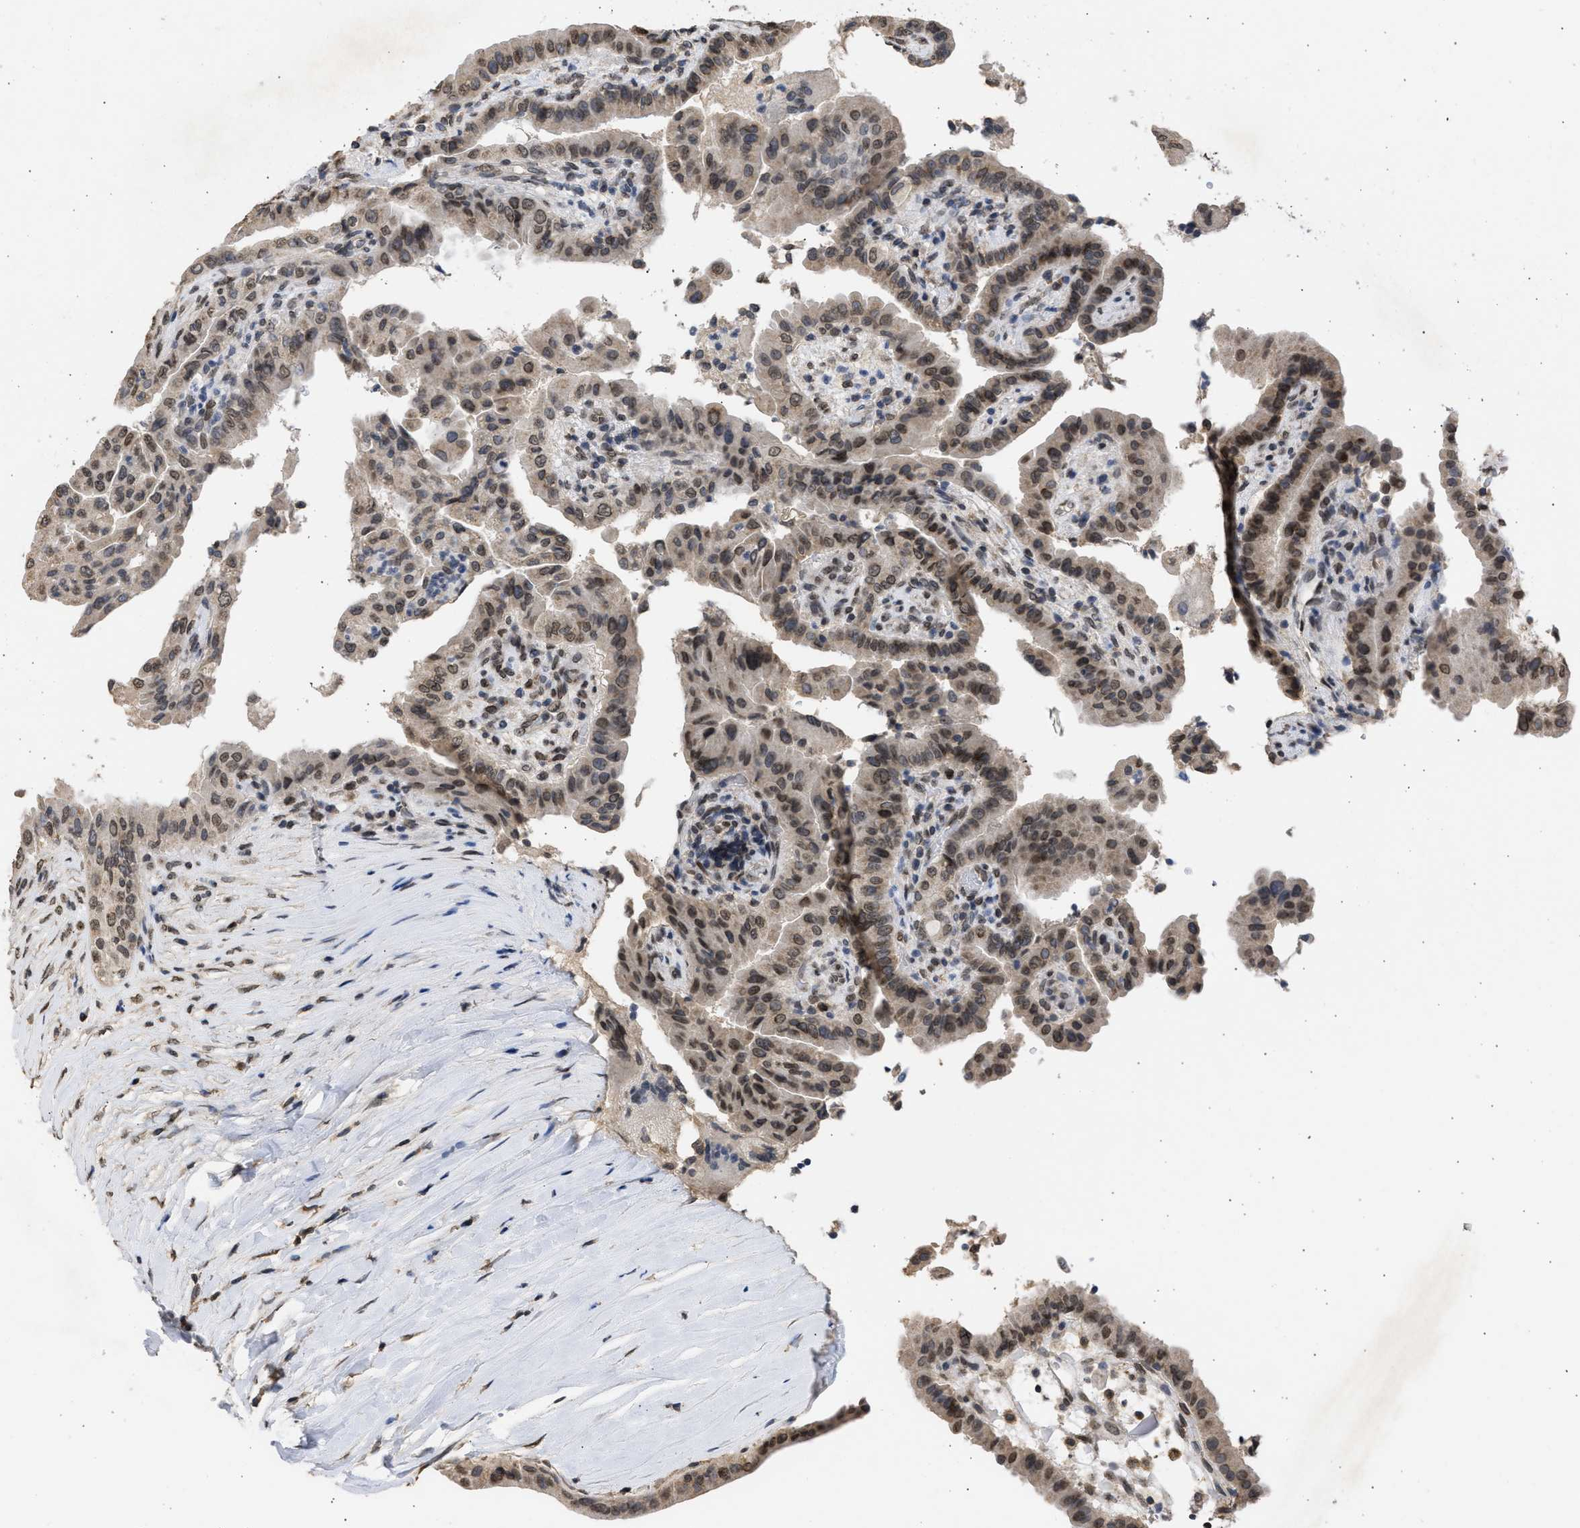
{"staining": {"intensity": "weak", "quantity": "25%-75%", "location": "cytoplasmic/membranous,nuclear"}, "tissue": "thyroid cancer", "cell_type": "Tumor cells", "image_type": "cancer", "snomed": [{"axis": "morphology", "description": "Papillary adenocarcinoma, NOS"}, {"axis": "topography", "description": "Thyroid gland"}], "caption": "Tumor cells show weak cytoplasmic/membranous and nuclear staining in about 25%-75% of cells in thyroid cancer. Nuclei are stained in blue.", "gene": "NUP35", "patient": {"sex": "male", "age": 33}}